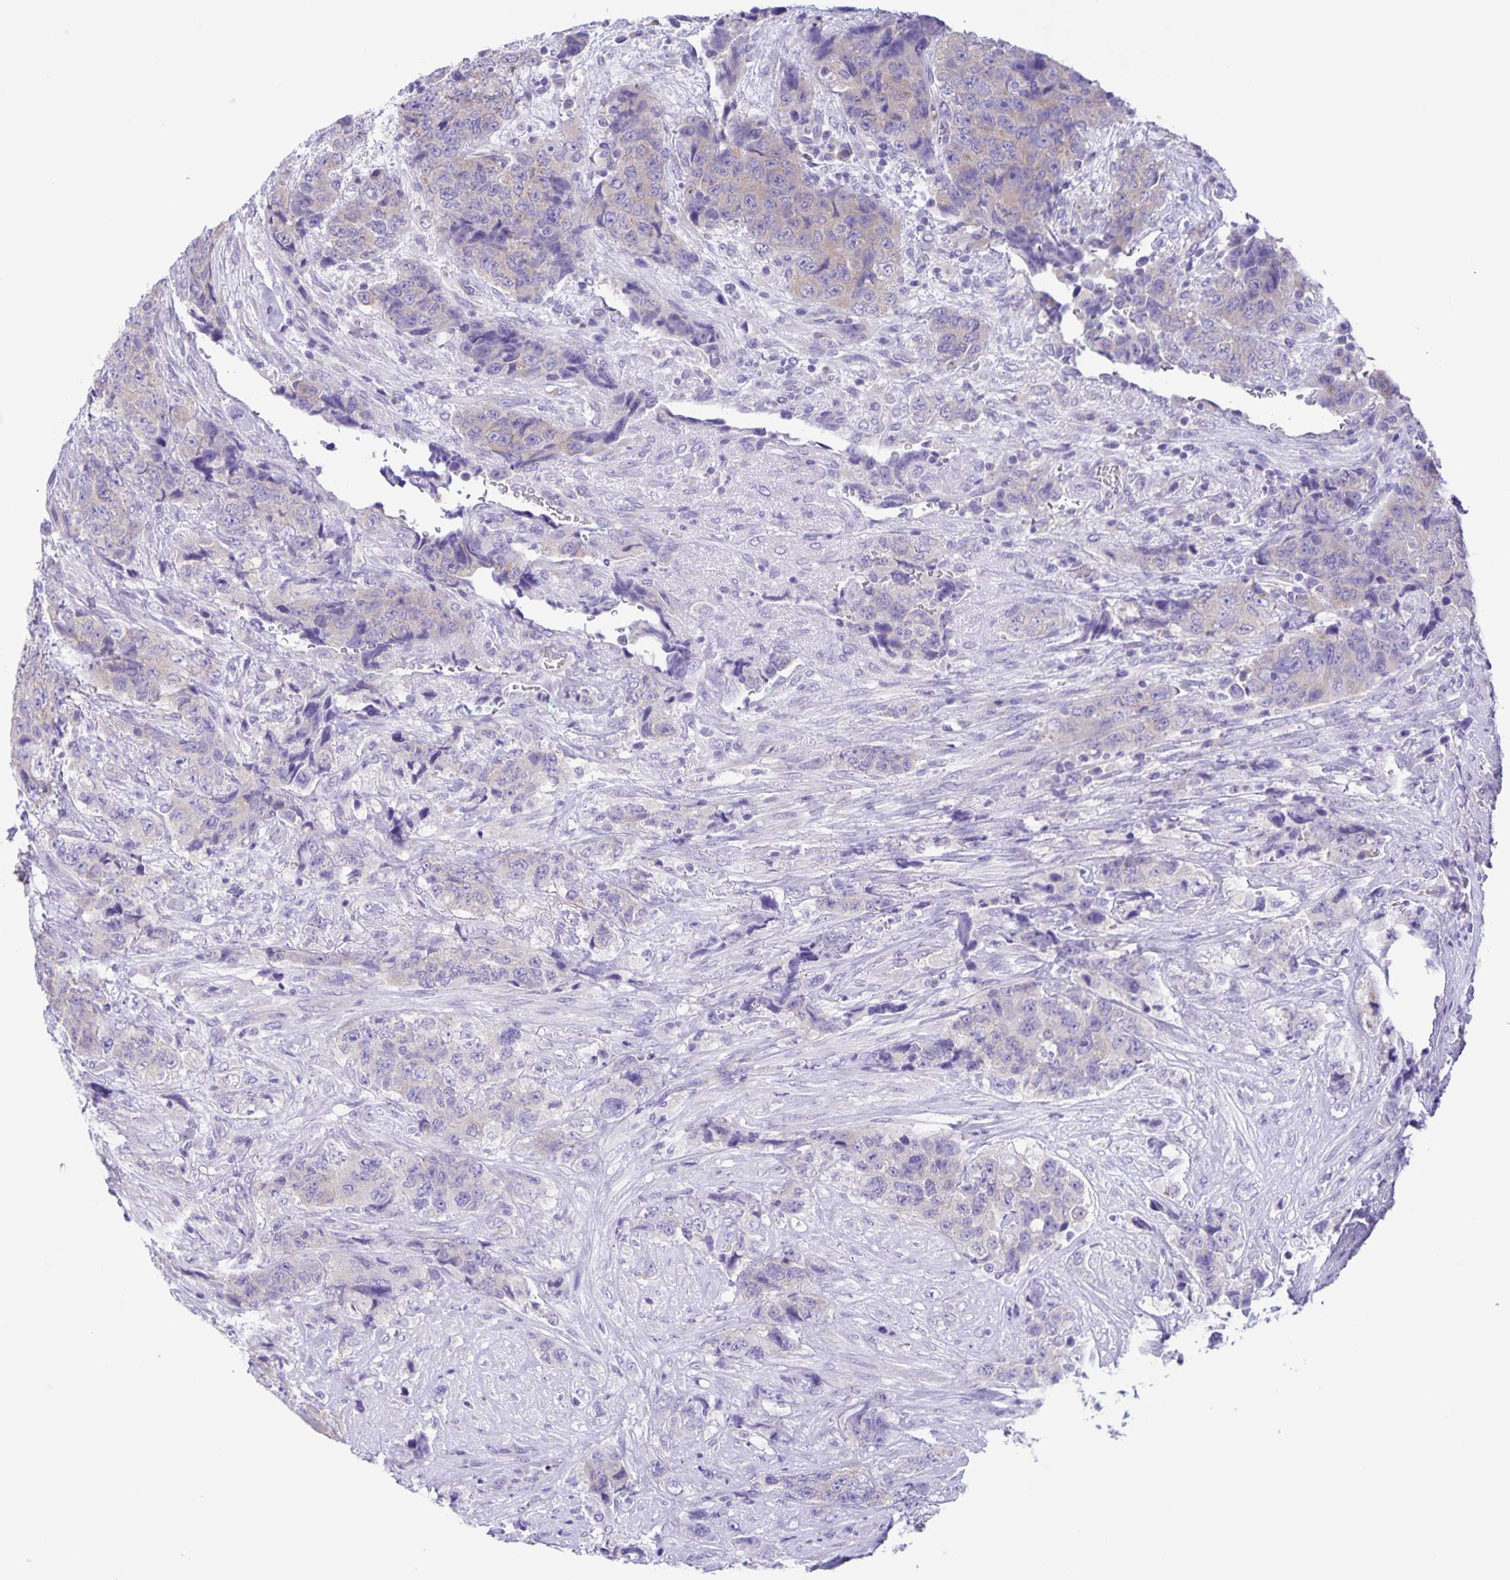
{"staining": {"intensity": "negative", "quantity": "none", "location": "none"}, "tissue": "urothelial cancer", "cell_type": "Tumor cells", "image_type": "cancer", "snomed": [{"axis": "morphology", "description": "Urothelial carcinoma, High grade"}, {"axis": "topography", "description": "Urinary bladder"}], "caption": "Tumor cells show no significant protein expression in urothelial cancer.", "gene": "CAPSL", "patient": {"sex": "female", "age": 78}}